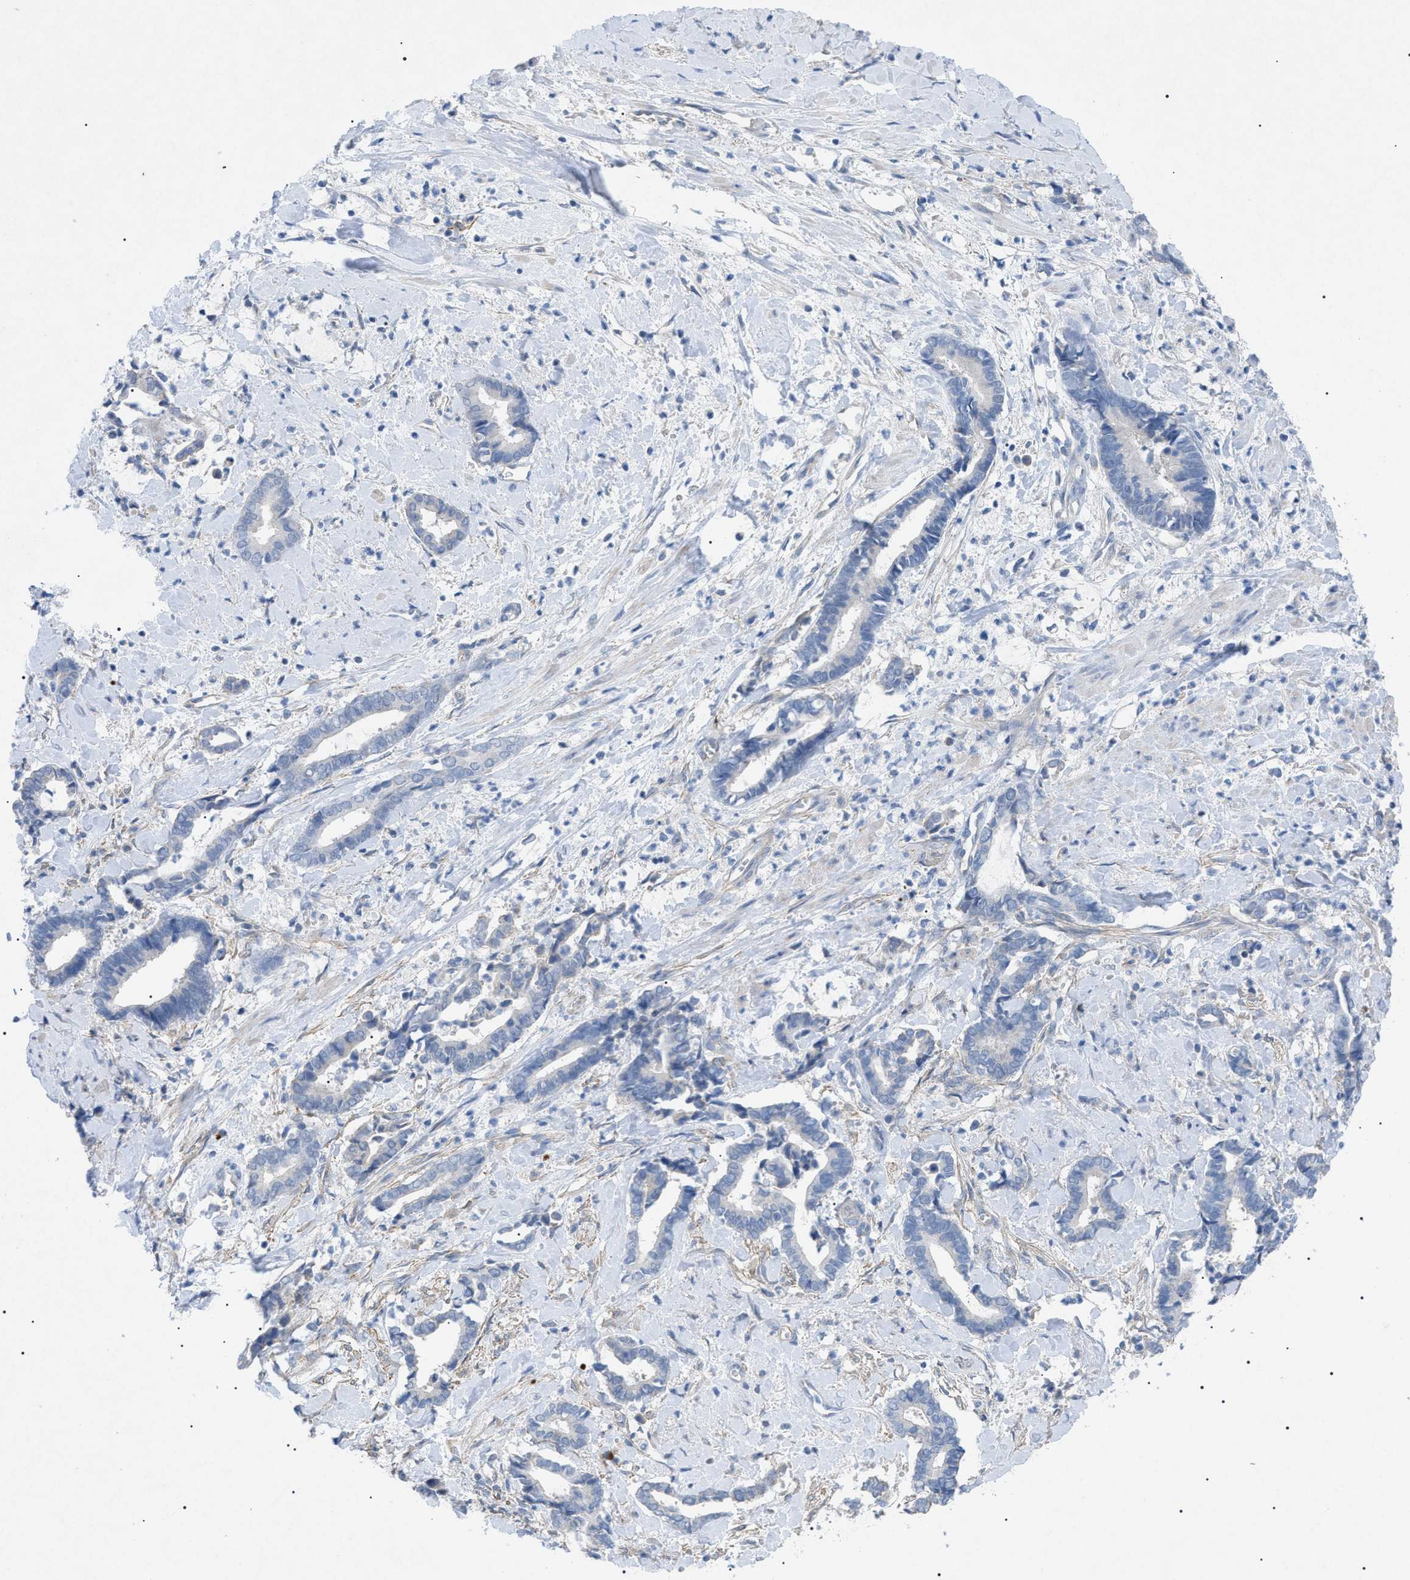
{"staining": {"intensity": "negative", "quantity": "none", "location": "none"}, "tissue": "cervical cancer", "cell_type": "Tumor cells", "image_type": "cancer", "snomed": [{"axis": "morphology", "description": "Adenocarcinoma, NOS"}, {"axis": "topography", "description": "Cervix"}], "caption": "This is a micrograph of IHC staining of cervical adenocarcinoma, which shows no positivity in tumor cells. Brightfield microscopy of immunohistochemistry (IHC) stained with DAB (brown) and hematoxylin (blue), captured at high magnification.", "gene": "ADAMTS1", "patient": {"sex": "female", "age": 44}}